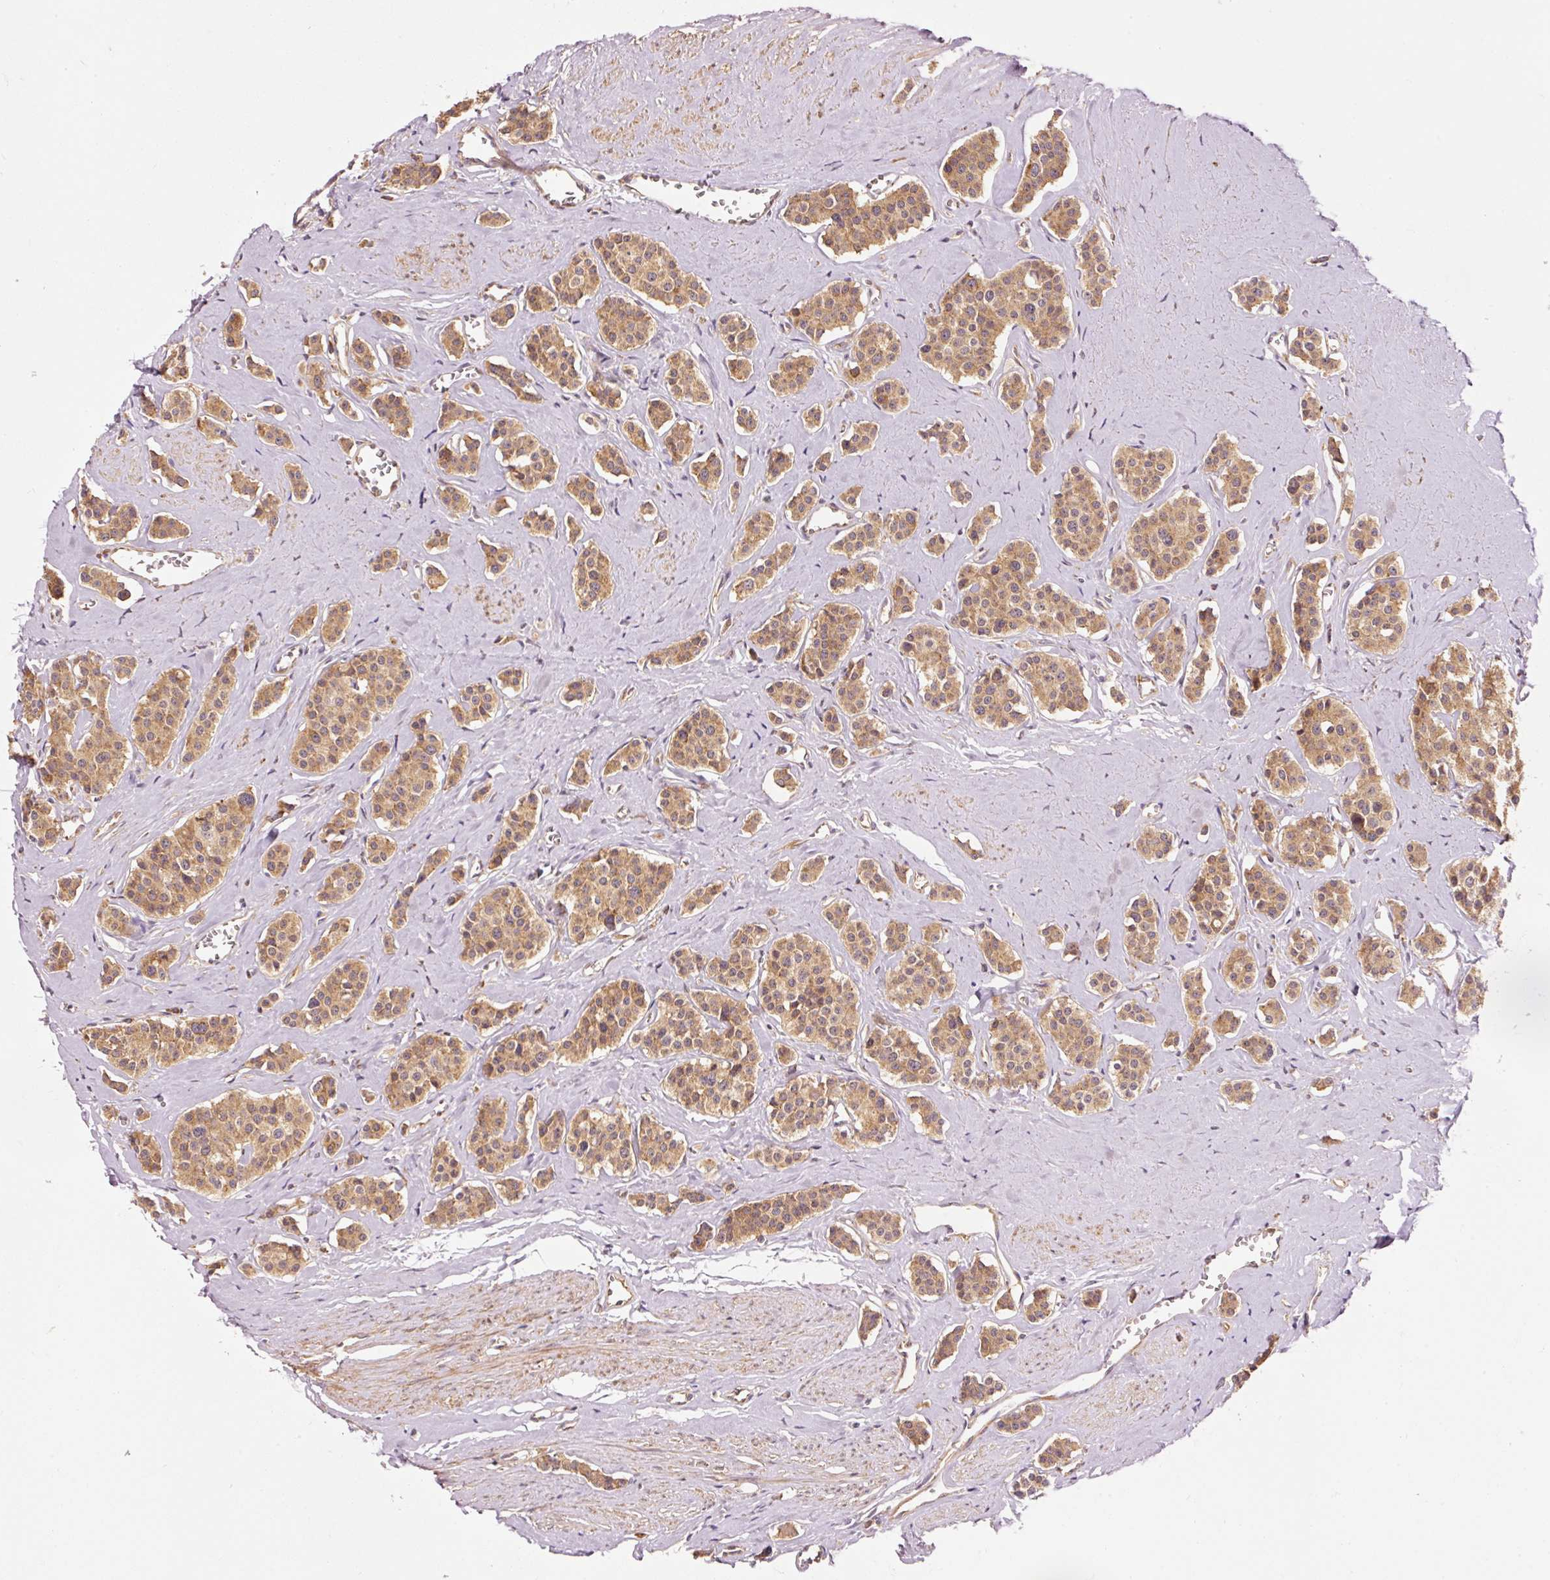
{"staining": {"intensity": "moderate", "quantity": ">75%", "location": "cytoplasmic/membranous"}, "tissue": "carcinoid", "cell_type": "Tumor cells", "image_type": "cancer", "snomed": [{"axis": "morphology", "description": "Carcinoid, malignant, NOS"}, {"axis": "topography", "description": "Small intestine"}], "caption": "Carcinoid (malignant) stained with a brown dye shows moderate cytoplasmic/membranous positive expression in approximately >75% of tumor cells.", "gene": "PDAP1", "patient": {"sex": "male", "age": 60}}